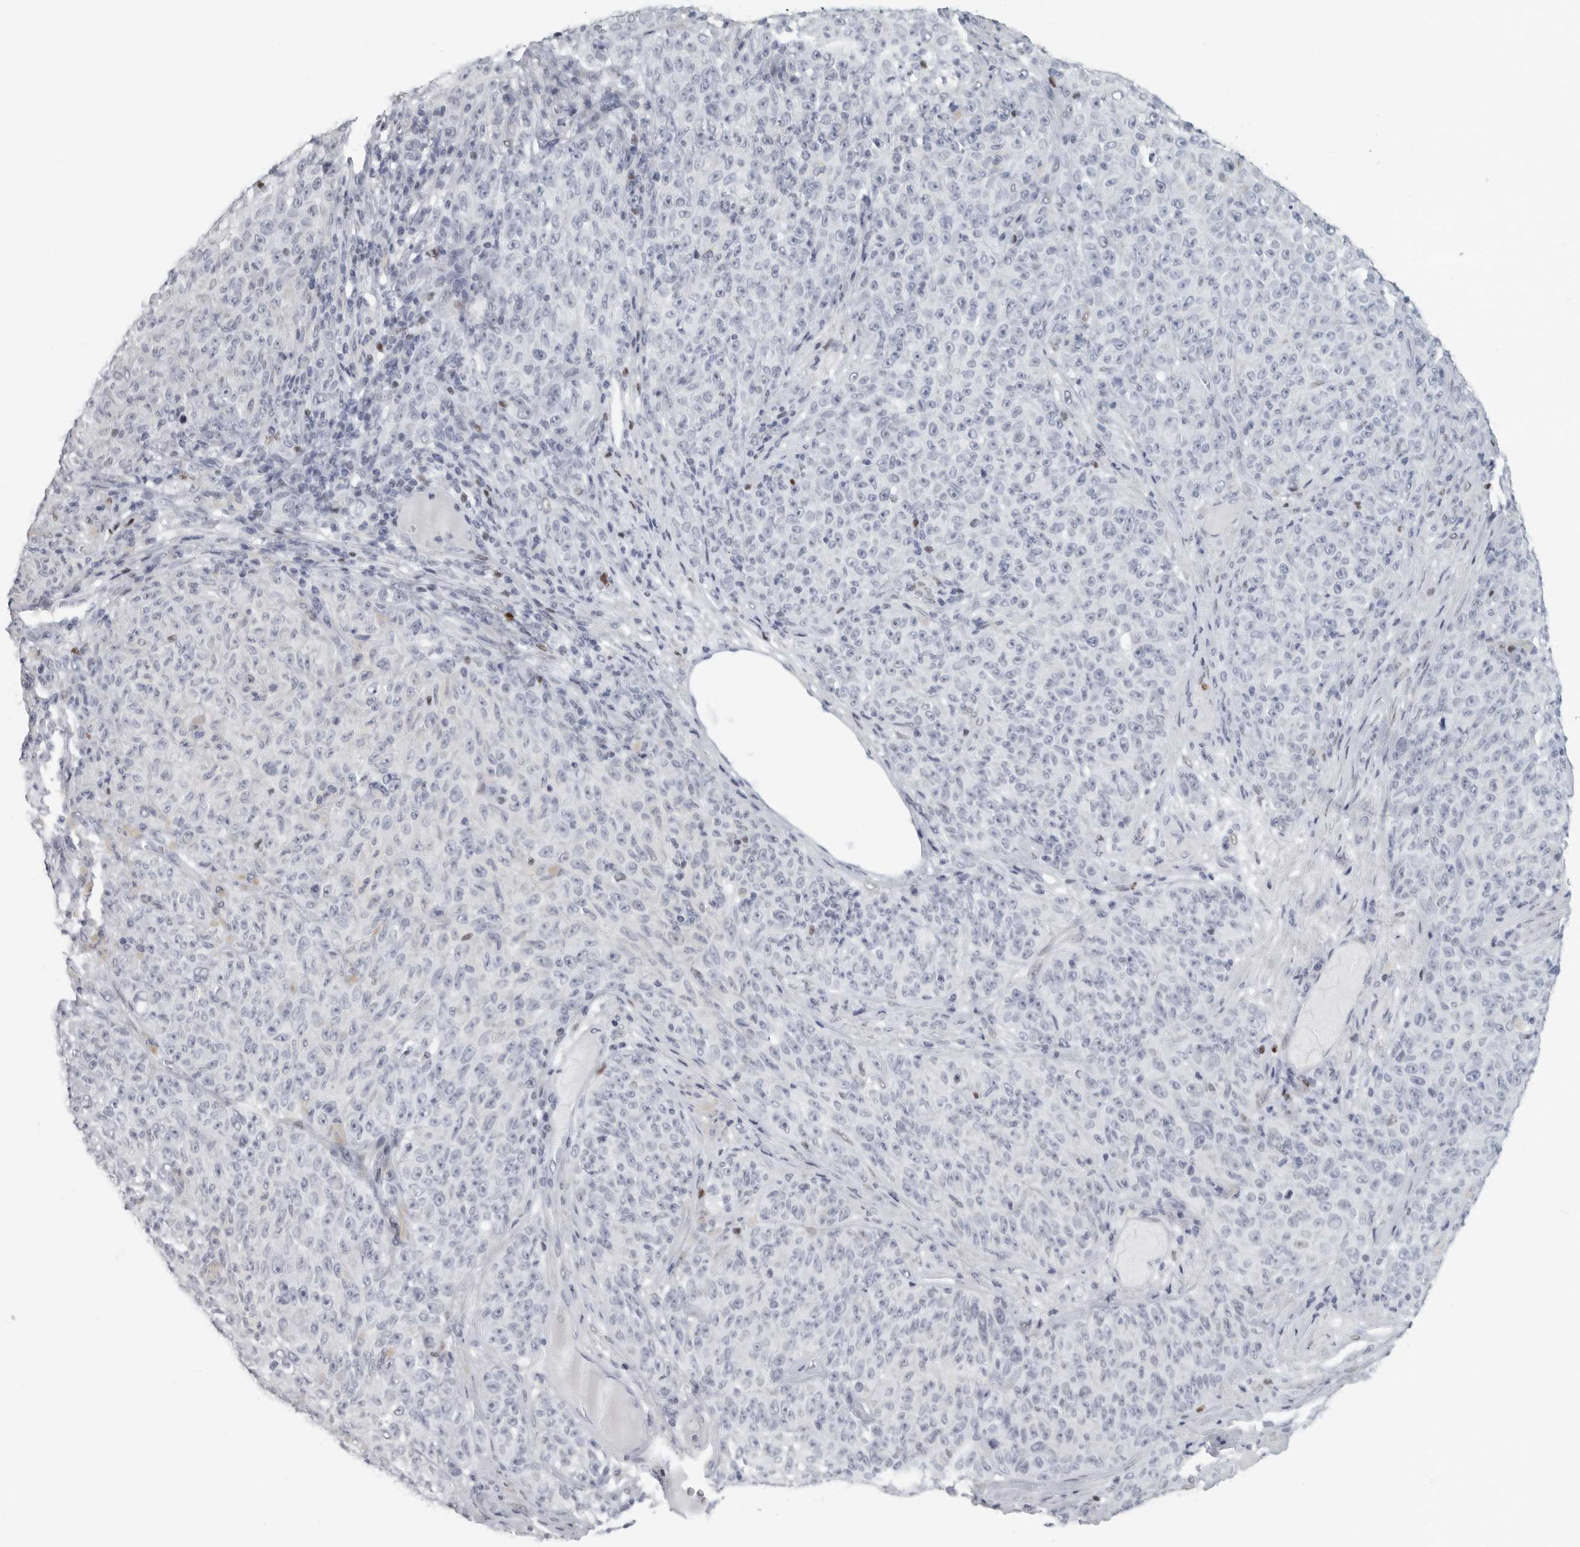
{"staining": {"intensity": "negative", "quantity": "none", "location": "none"}, "tissue": "melanoma", "cell_type": "Tumor cells", "image_type": "cancer", "snomed": [{"axis": "morphology", "description": "Malignant melanoma, NOS"}, {"axis": "topography", "description": "Skin"}], "caption": "IHC of melanoma displays no positivity in tumor cells.", "gene": "SATB2", "patient": {"sex": "female", "age": 82}}